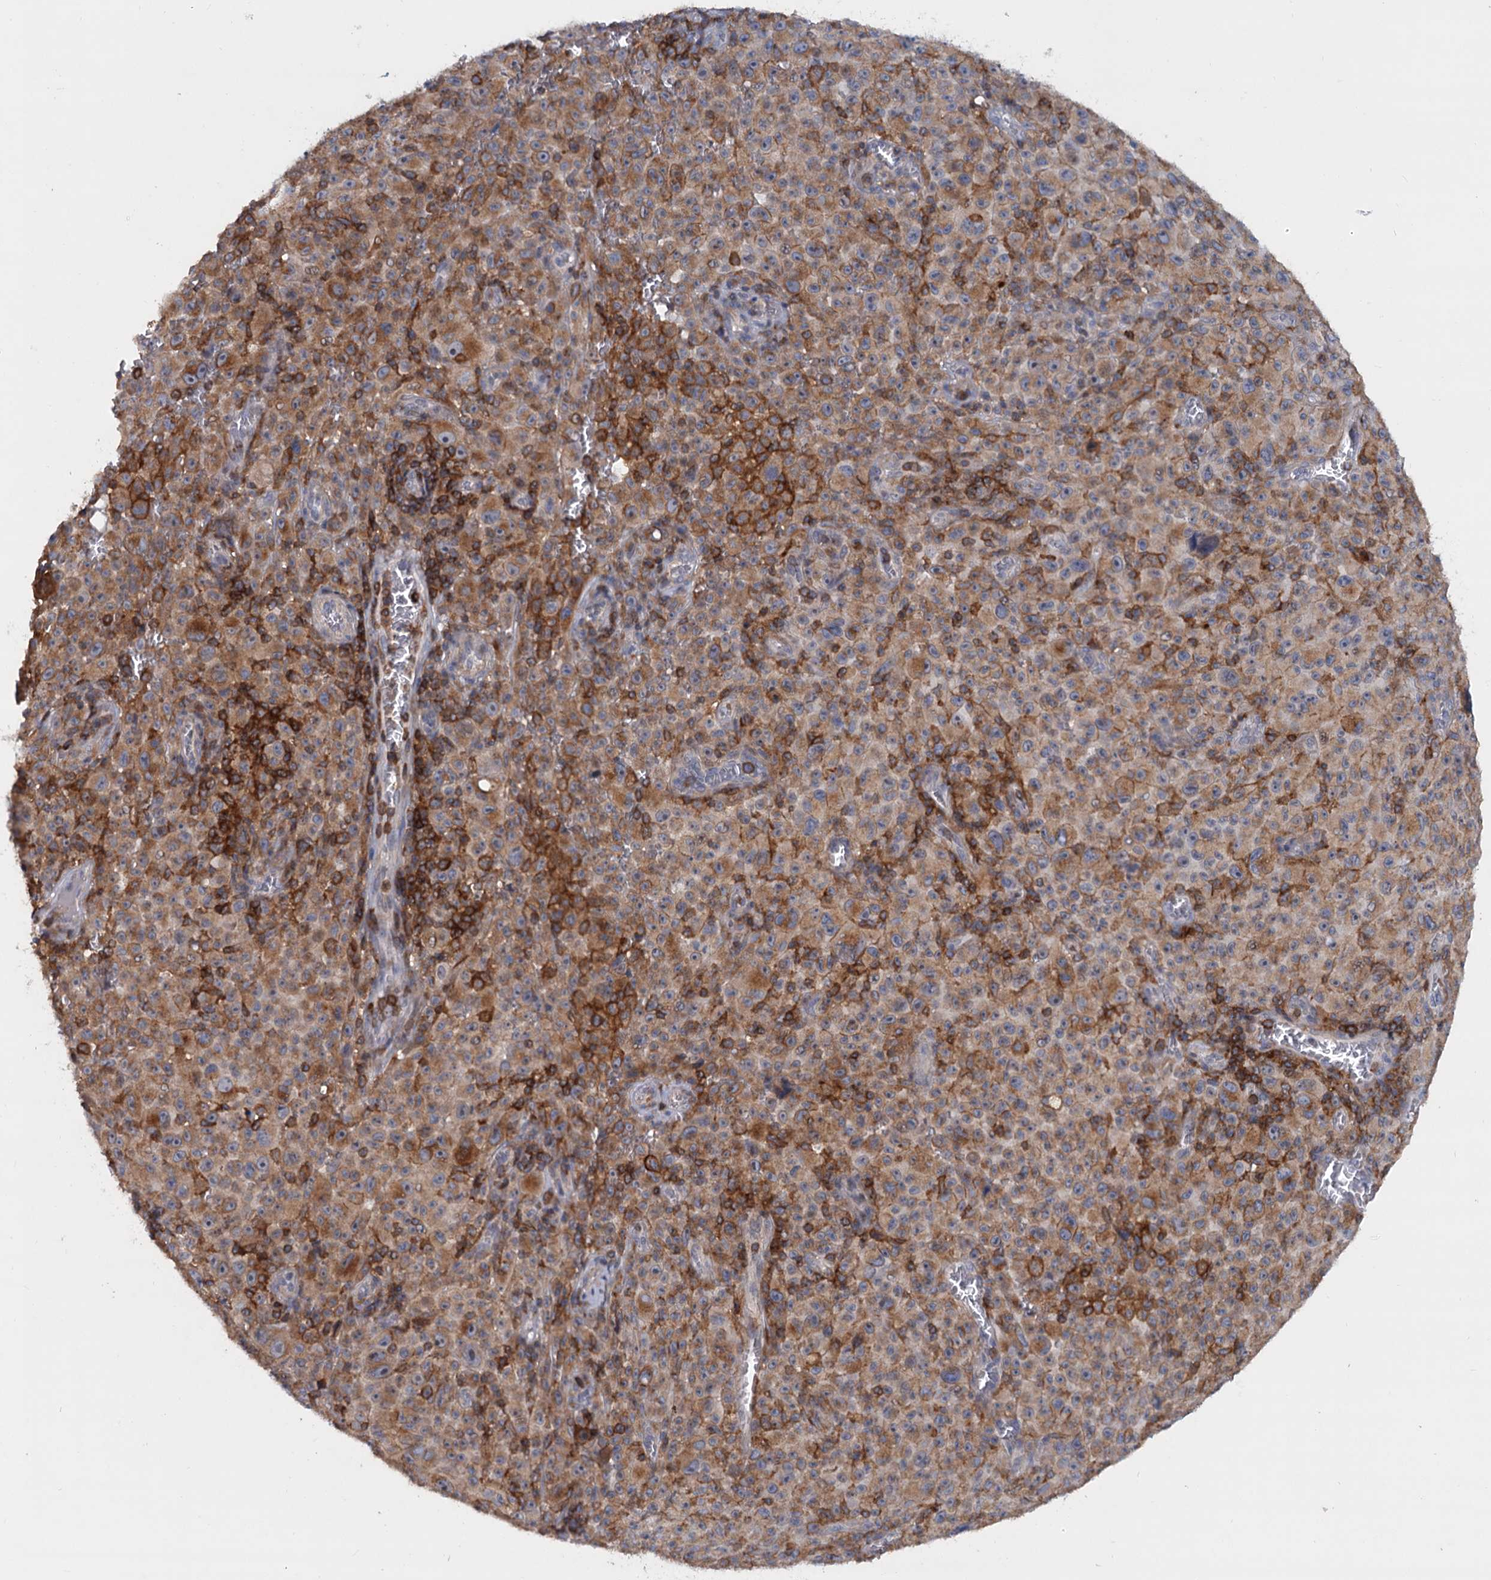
{"staining": {"intensity": "moderate", "quantity": ">75%", "location": "cytoplasmic/membranous"}, "tissue": "melanoma", "cell_type": "Tumor cells", "image_type": "cancer", "snomed": [{"axis": "morphology", "description": "Malignant melanoma, NOS"}, {"axis": "topography", "description": "Skin"}], "caption": "Melanoma stained with DAB immunohistochemistry reveals medium levels of moderate cytoplasmic/membranous positivity in approximately >75% of tumor cells.", "gene": "LRCH4", "patient": {"sex": "female", "age": 82}}